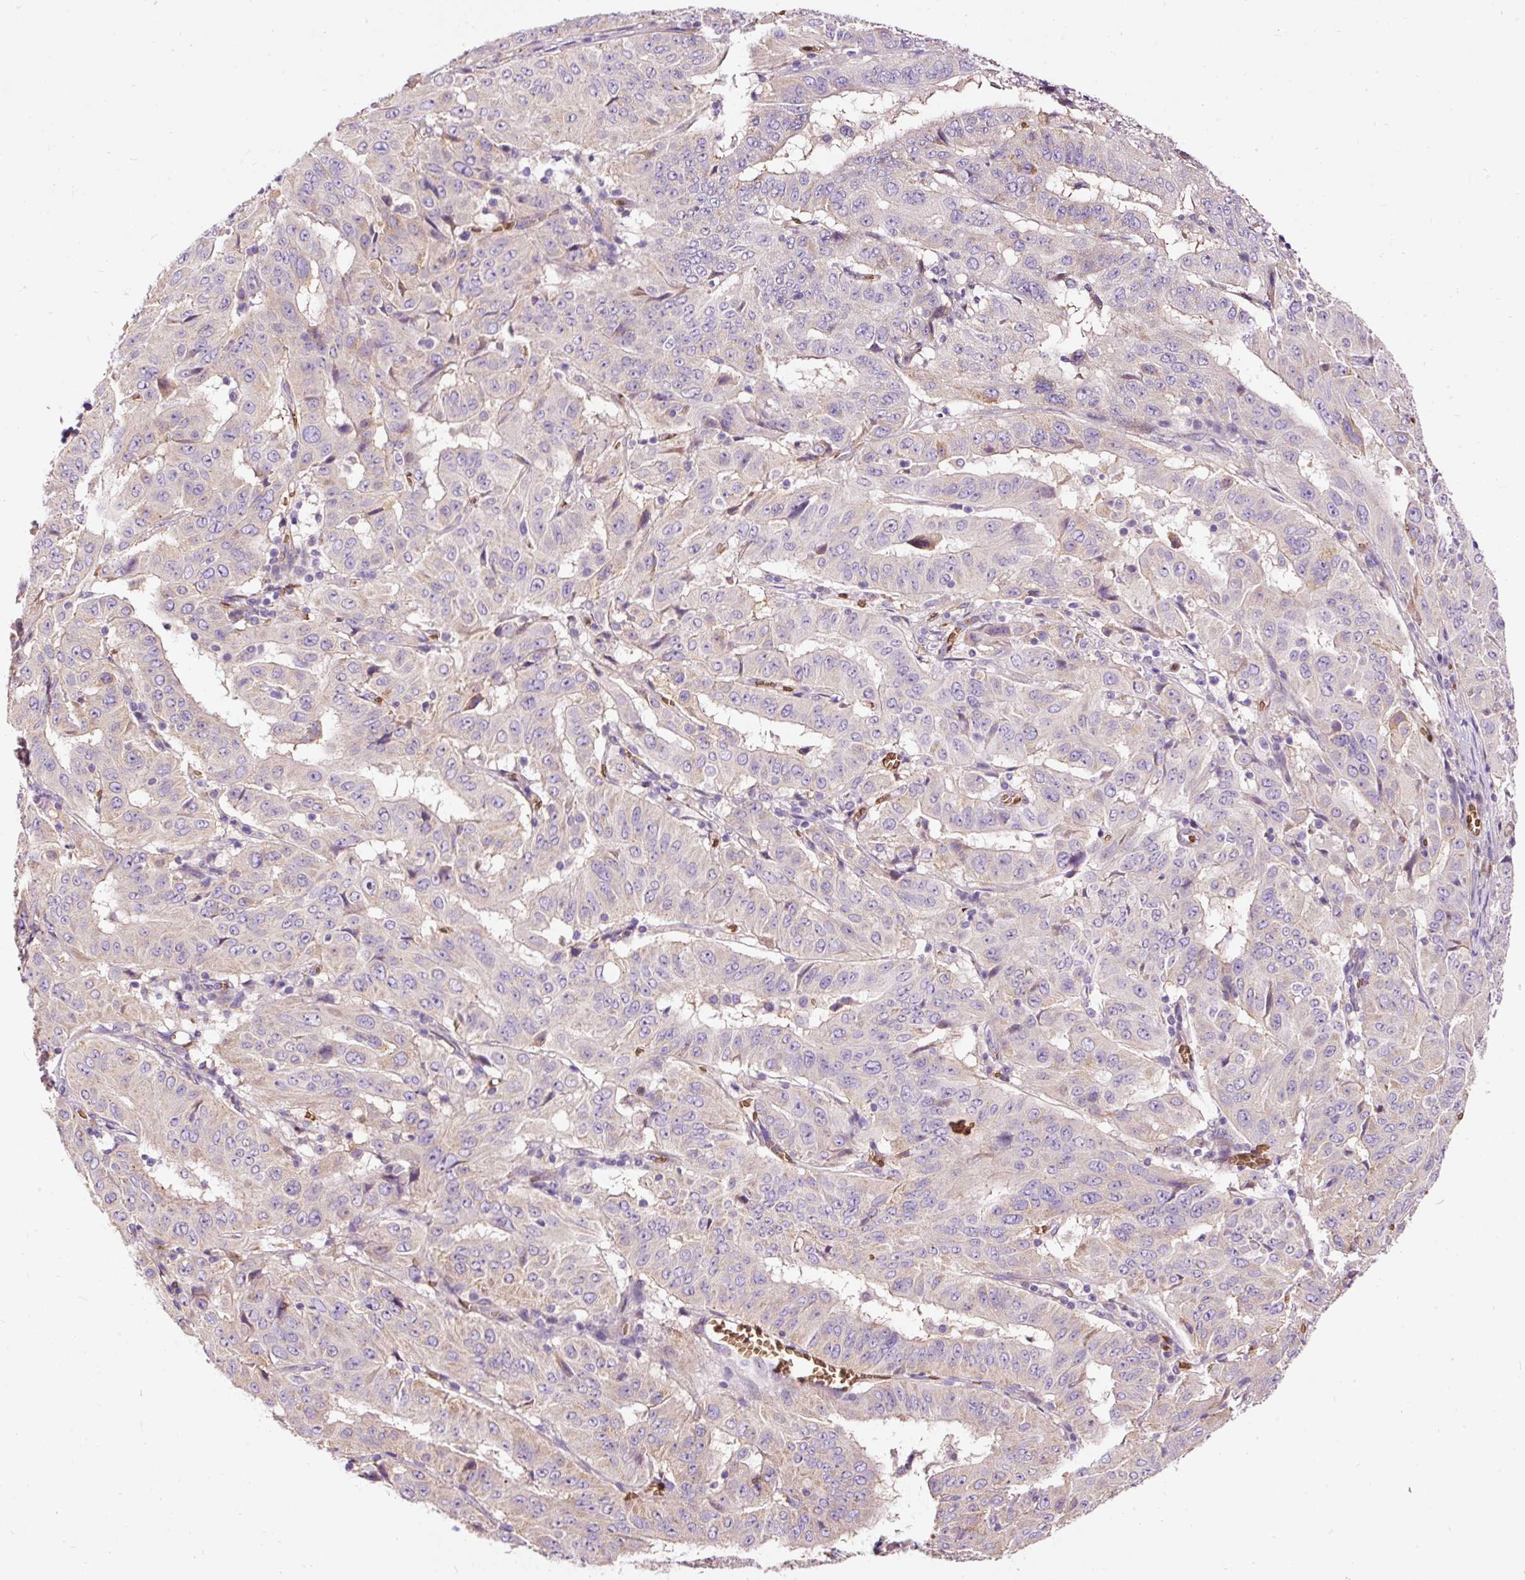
{"staining": {"intensity": "moderate", "quantity": "<25%", "location": "cytoplasmic/membranous"}, "tissue": "pancreatic cancer", "cell_type": "Tumor cells", "image_type": "cancer", "snomed": [{"axis": "morphology", "description": "Adenocarcinoma, NOS"}, {"axis": "topography", "description": "Pancreas"}], "caption": "IHC (DAB) staining of human pancreatic adenocarcinoma demonstrates moderate cytoplasmic/membranous protein expression in about <25% of tumor cells.", "gene": "PRRC2A", "patient": {"sex": "male", "age": 63}}